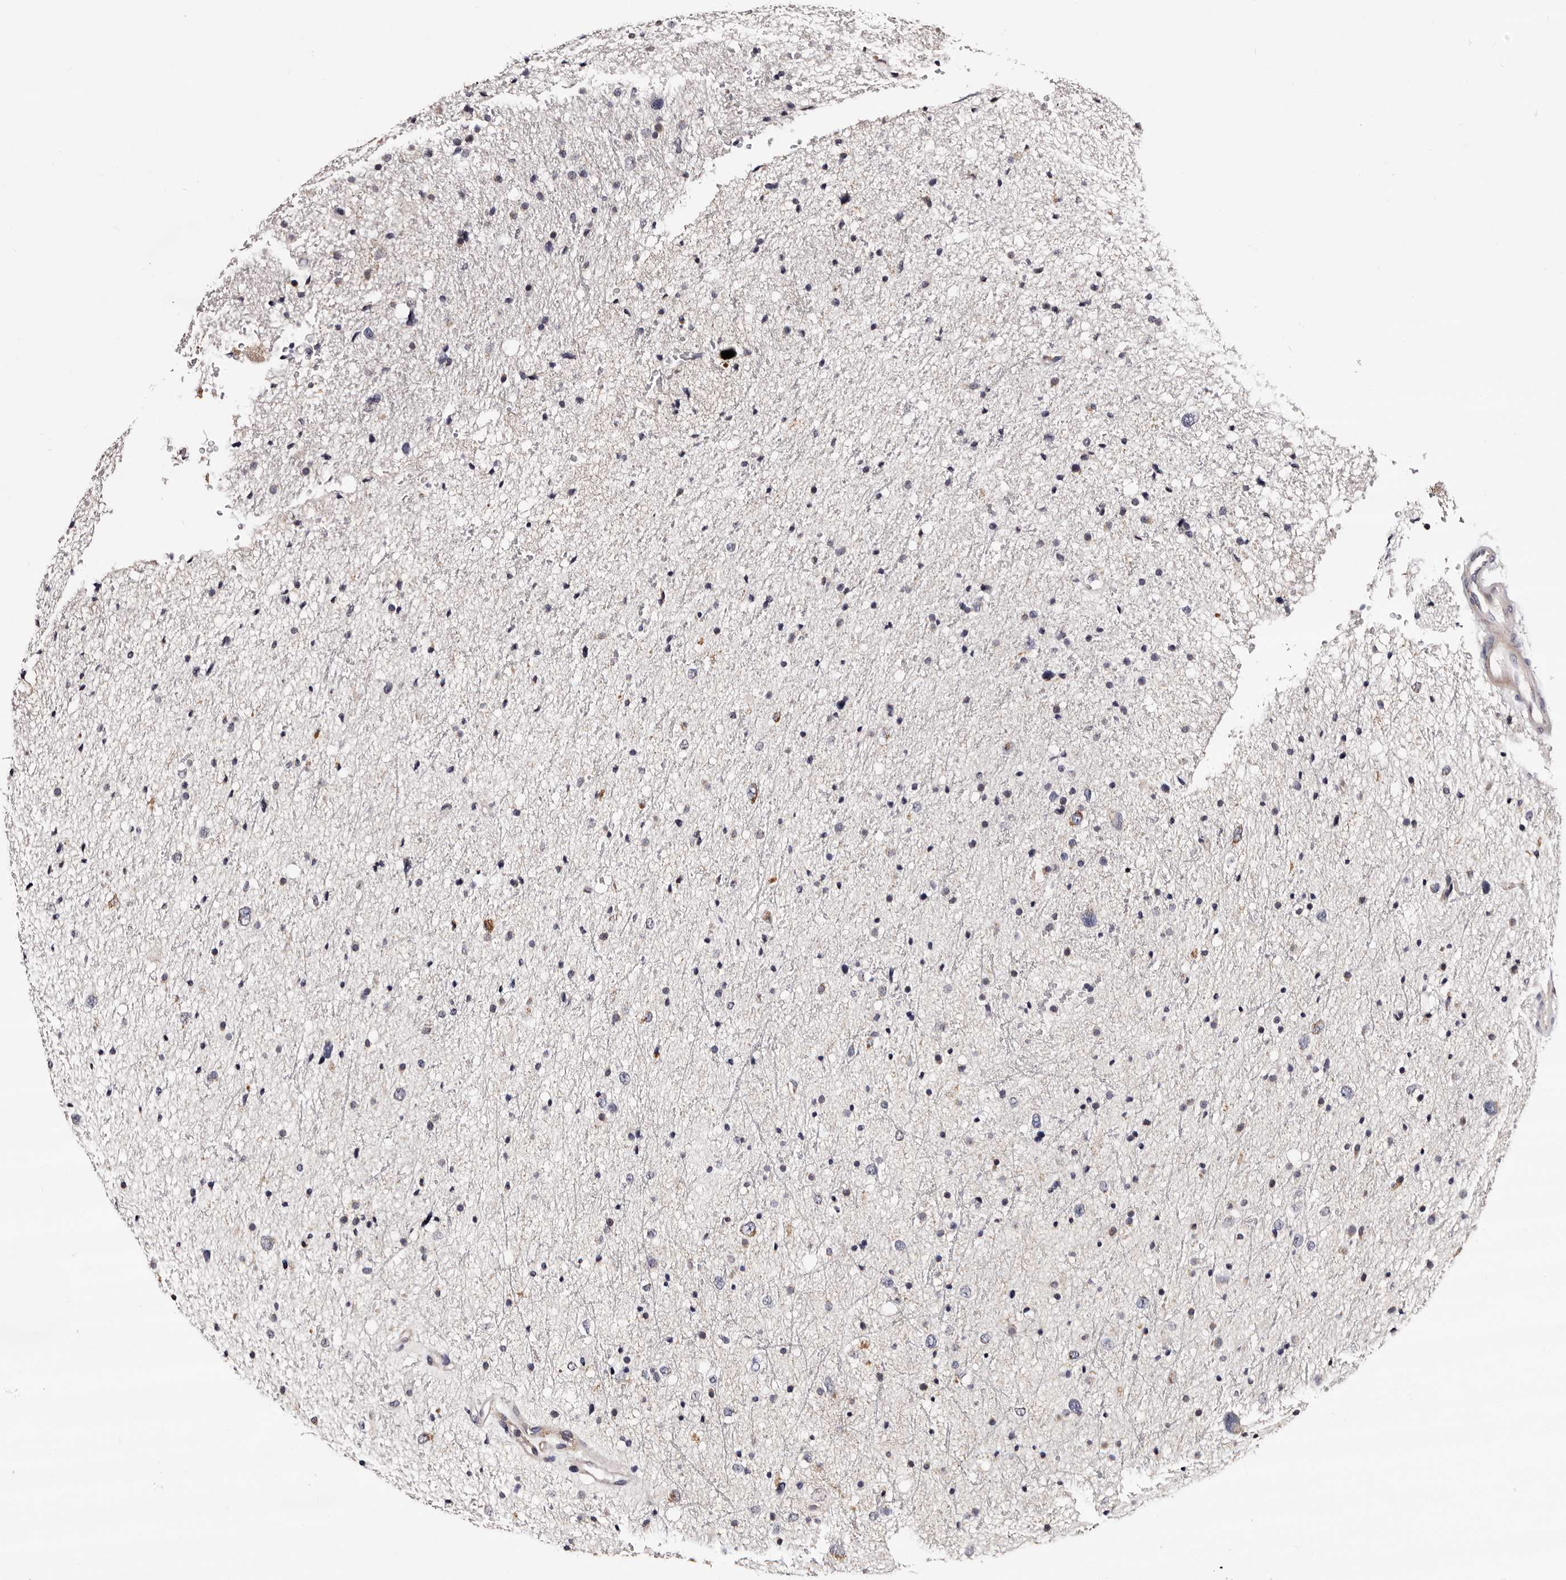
{"staining": {"intensity": "negative", "quantity": "none", "location": "none"}, "tissue": "glioma", "cell_type": "Tumor cells", "image_type": "cancer", "snomed": [{"axis": "morphology", "description": "Glioma, malignant, Low grade"}, {"axis": "topography", "description": "Brain"}], "caption": "Tumor cells show no significant expression in glioma. (DAB IHC visualized using brightfield microscopy, high magnification).", "gene": "TAF4B", "patient": {"sex": "female", "age": 37}}